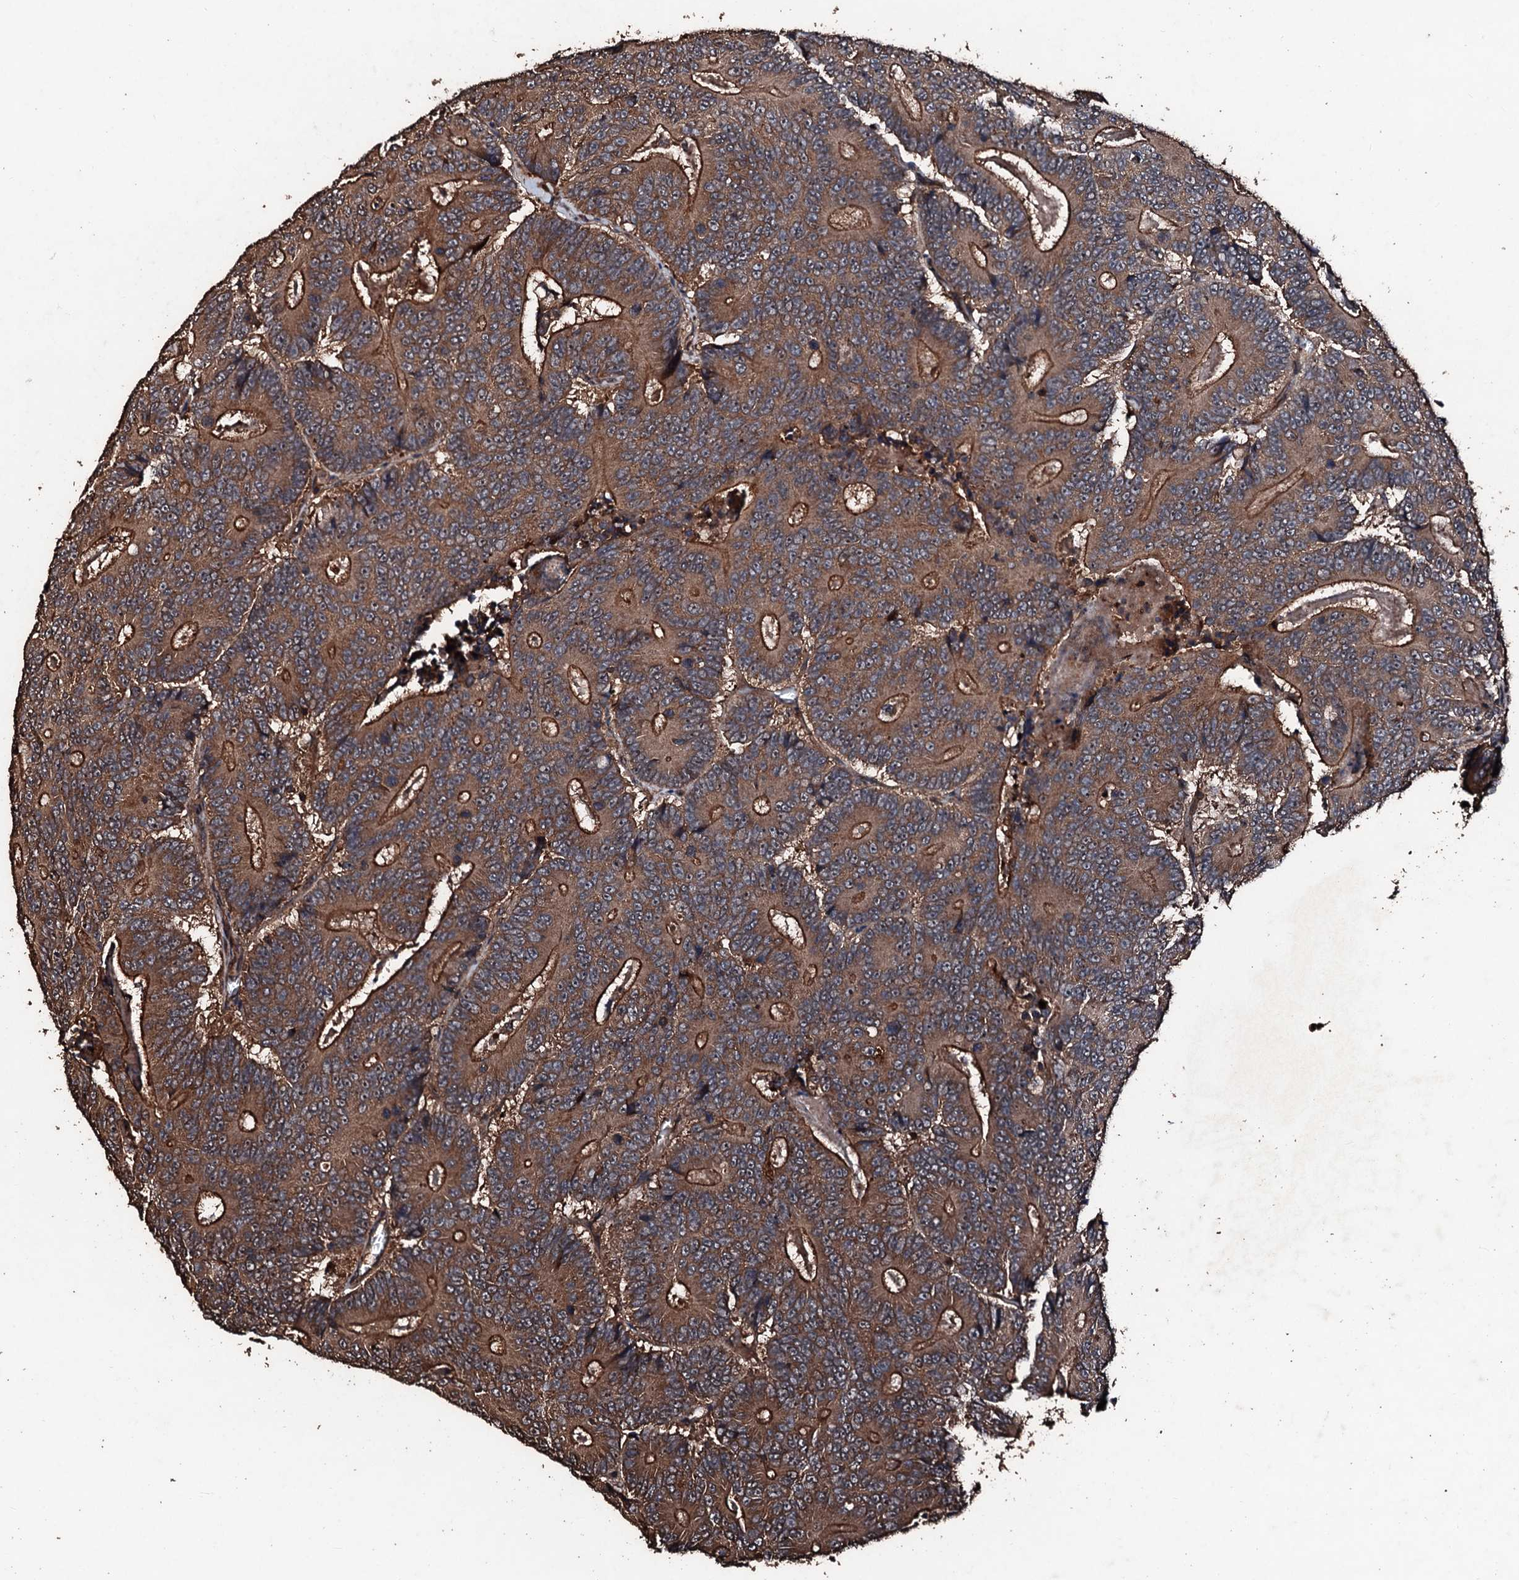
{"staining": {"intensity": "strong", "quantity": ">75%", "location": "cytoplasmic/membranous"}, "tissue": "colorectal cancer", "cell_type": "Tumor cells", "image_type": "cancer", "snomed": [{"axis": "morphology", "description": "Adenocarcinoma, NOS"}, {"axis": "topography", "description": "Colon"}], "caption": "IHC (DAB) staining of colorectal adenocarcinoma demonstrates strong cytoplasmic/membranous protein staining in about >75% of tumor cells.", "gene": "KIF18A", "patient": {"sex": "male", "age": 83}}